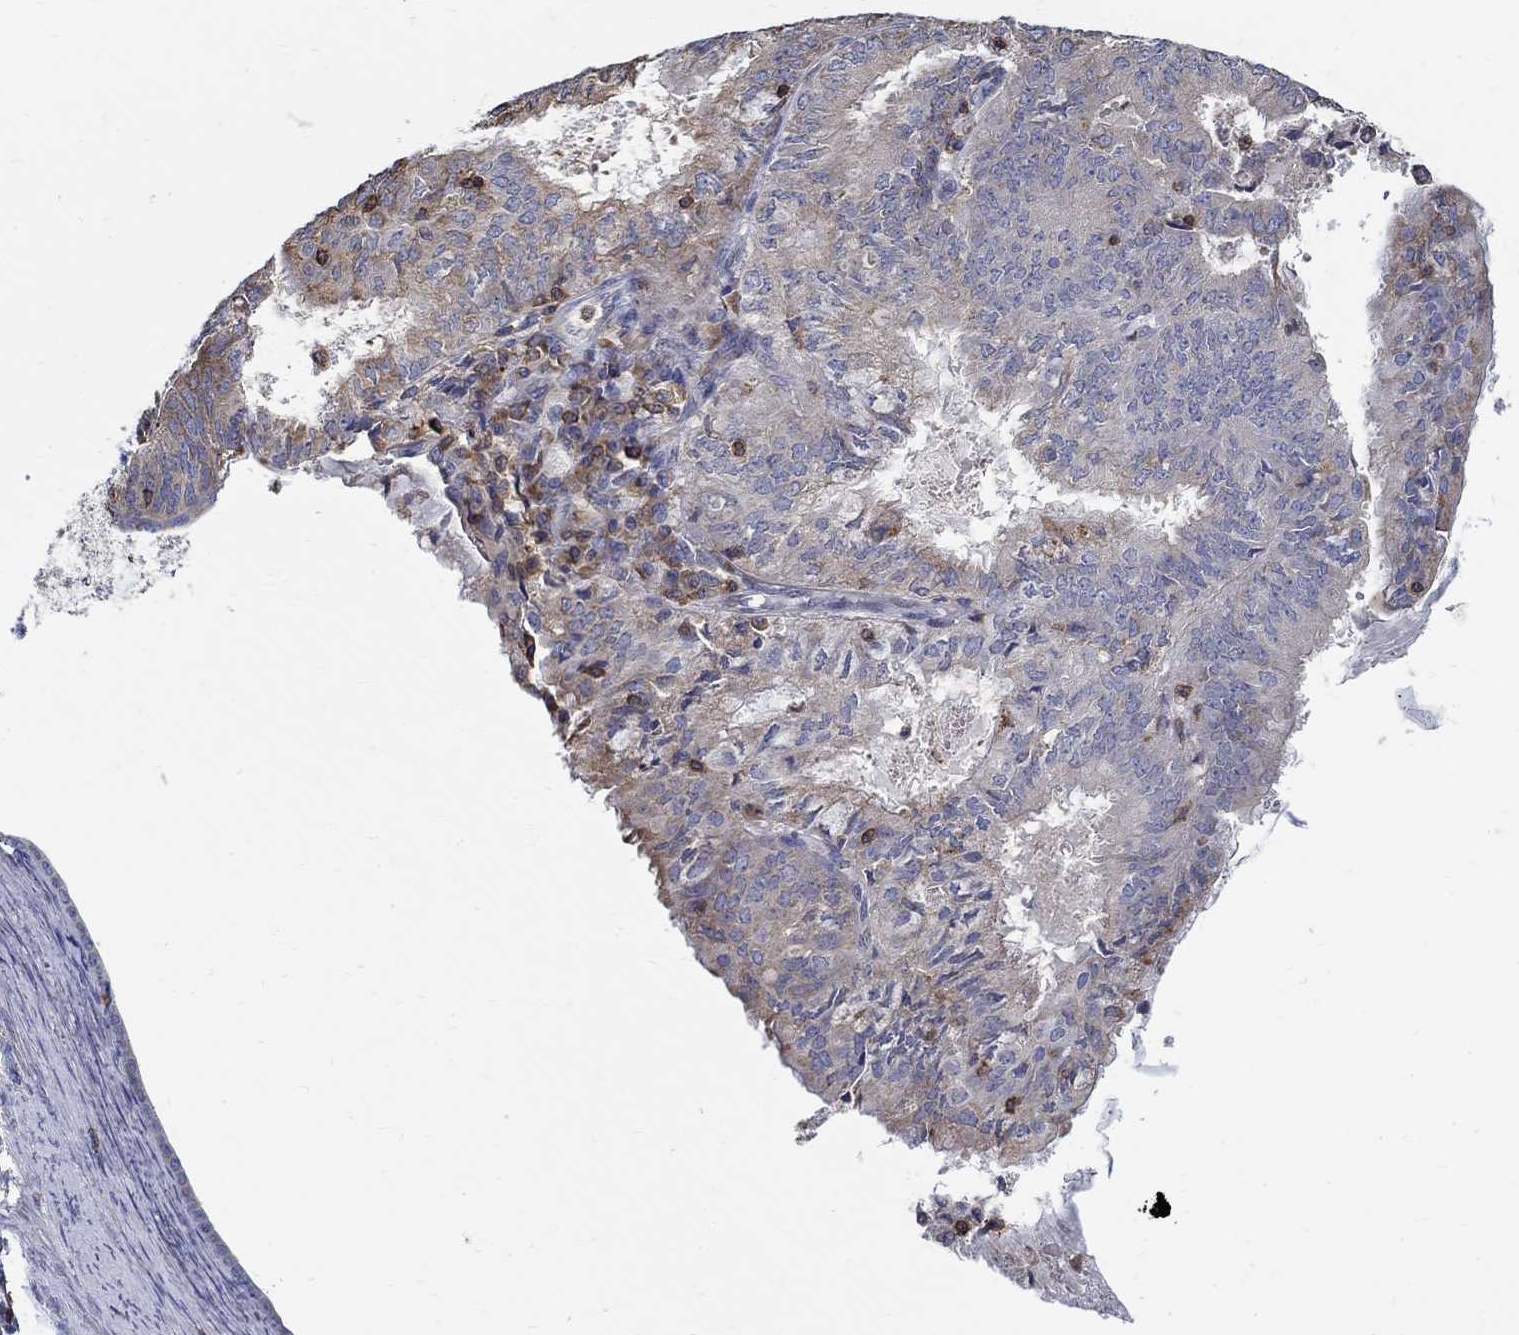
{"staining": {"intensity": "weak", "quantity": "25%-75%", "location": "cytoplasmic/membranous"}, "tissue": "endometrial cancer", "cell_type": "Tumor cells", "image_type": "cancer", "snomed": [{"axis": "morphology", "description": "Adenocarcinoma, NOS"}, {"axis": "topography", "description": "Endometrium"}], "caption": "The immunohistochemical stain highlights weak cytoplasmic/membranous staining in tumor cells of endometrial cancer tissue.", "gene": "AGAP2", "patient": {"sex": "female", "age": 57}}